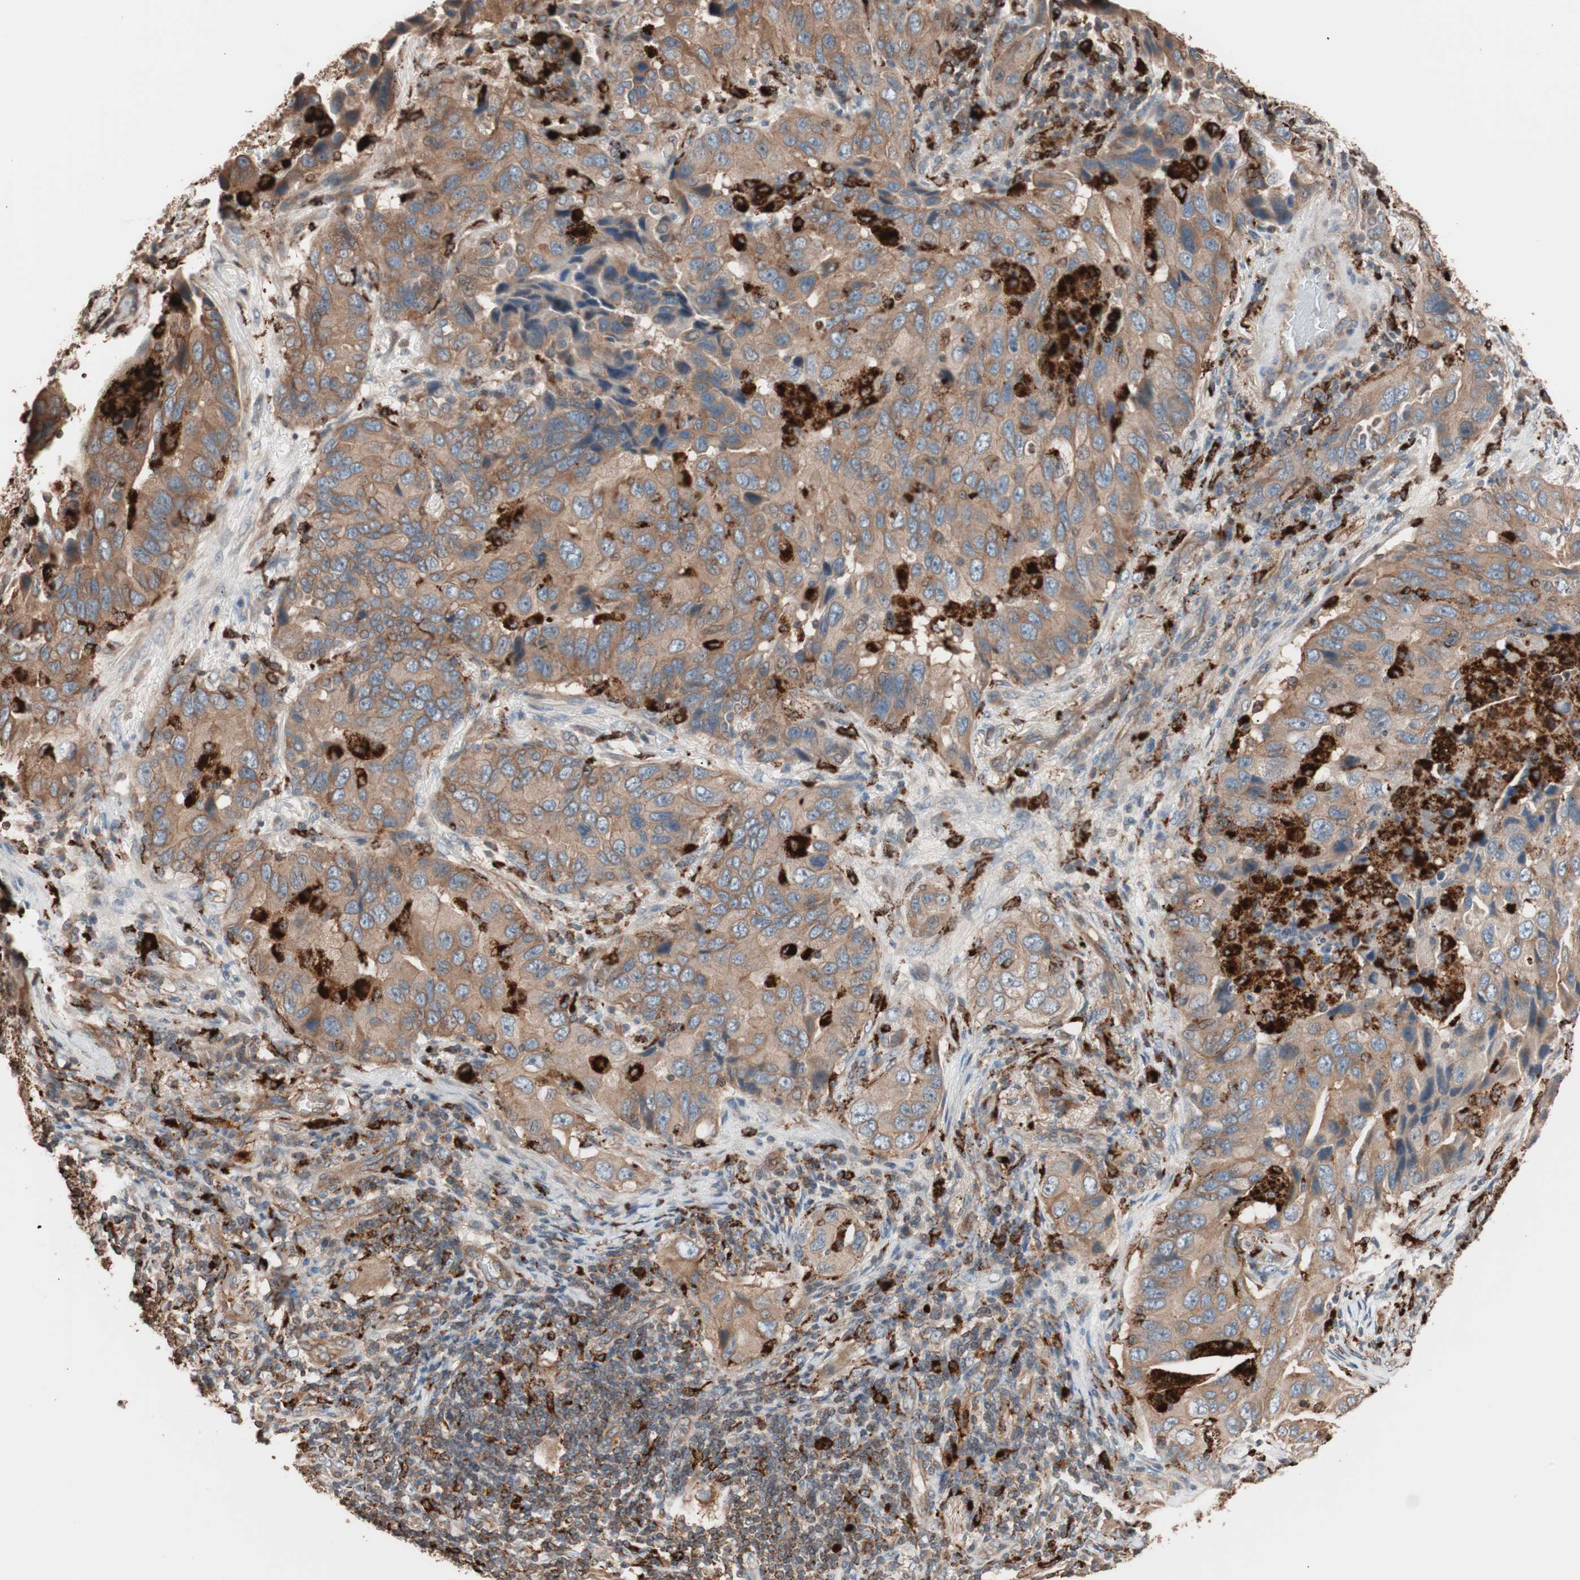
{"staining": {"intensity": "moderate", "quantity": ">75%", "location": "cytoplasmic/membranous"}, "tissue": "lung cancer", "cell_type": "Tumor cells", "image_type": "cancer", "snomed": [{"axis": "morphology", "description": "Adenocarcinoma, NOS"}, {"axis": "topography", "description": "Lung"}], "caption": "Moderate cytoplasmic/membranous positivity is identified in about >75% of tumor cells in adenocarcinoma (lung).", "gene": "CCT3", "patient": {"sex": "female", "age": 65}}